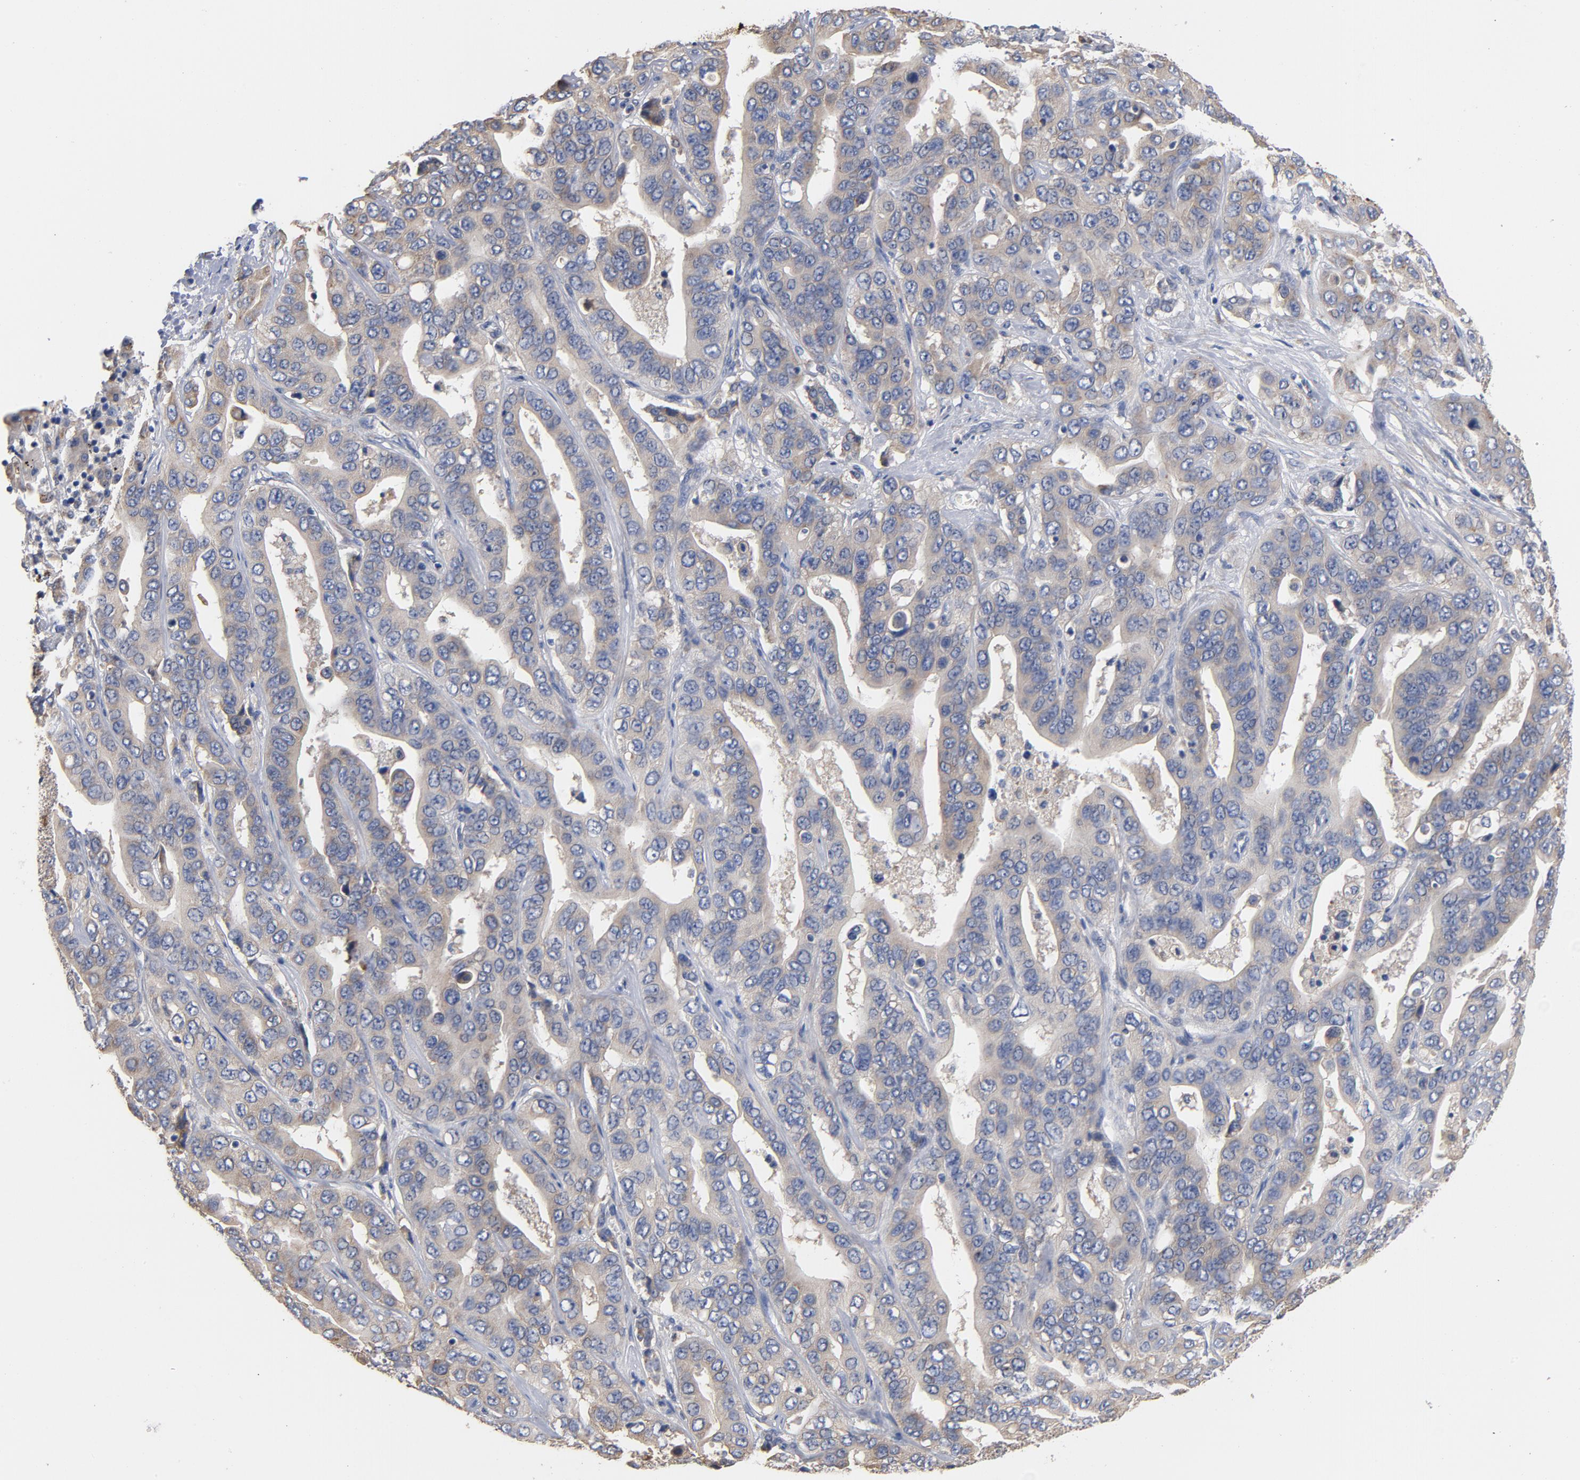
{"staining": {"intensity": "weak", "quantity": "25%-75%", "location": "cytoplasmic/membranous"}, "tissue": "liver cancer", "cell_type": "Tumor cells", "image_type": "cancer", "snomed": [{"axis": "morphology", "description": "Cholangiocarcinoma"}, {"axis": "topography", "description": "Liver"}], "caption": "Immunohistochemical staining of liver cancer exhibits weak cytoplasmic/membranous protein positivity in approximately 25%-75% of tumor cells. The protein is stained brown, and the nuclei are stained in blue (DAB IHC with brightfield microscopy, high magnification).", "gene": "TLR4", "patient": {"sex": "female", "age": 52}}